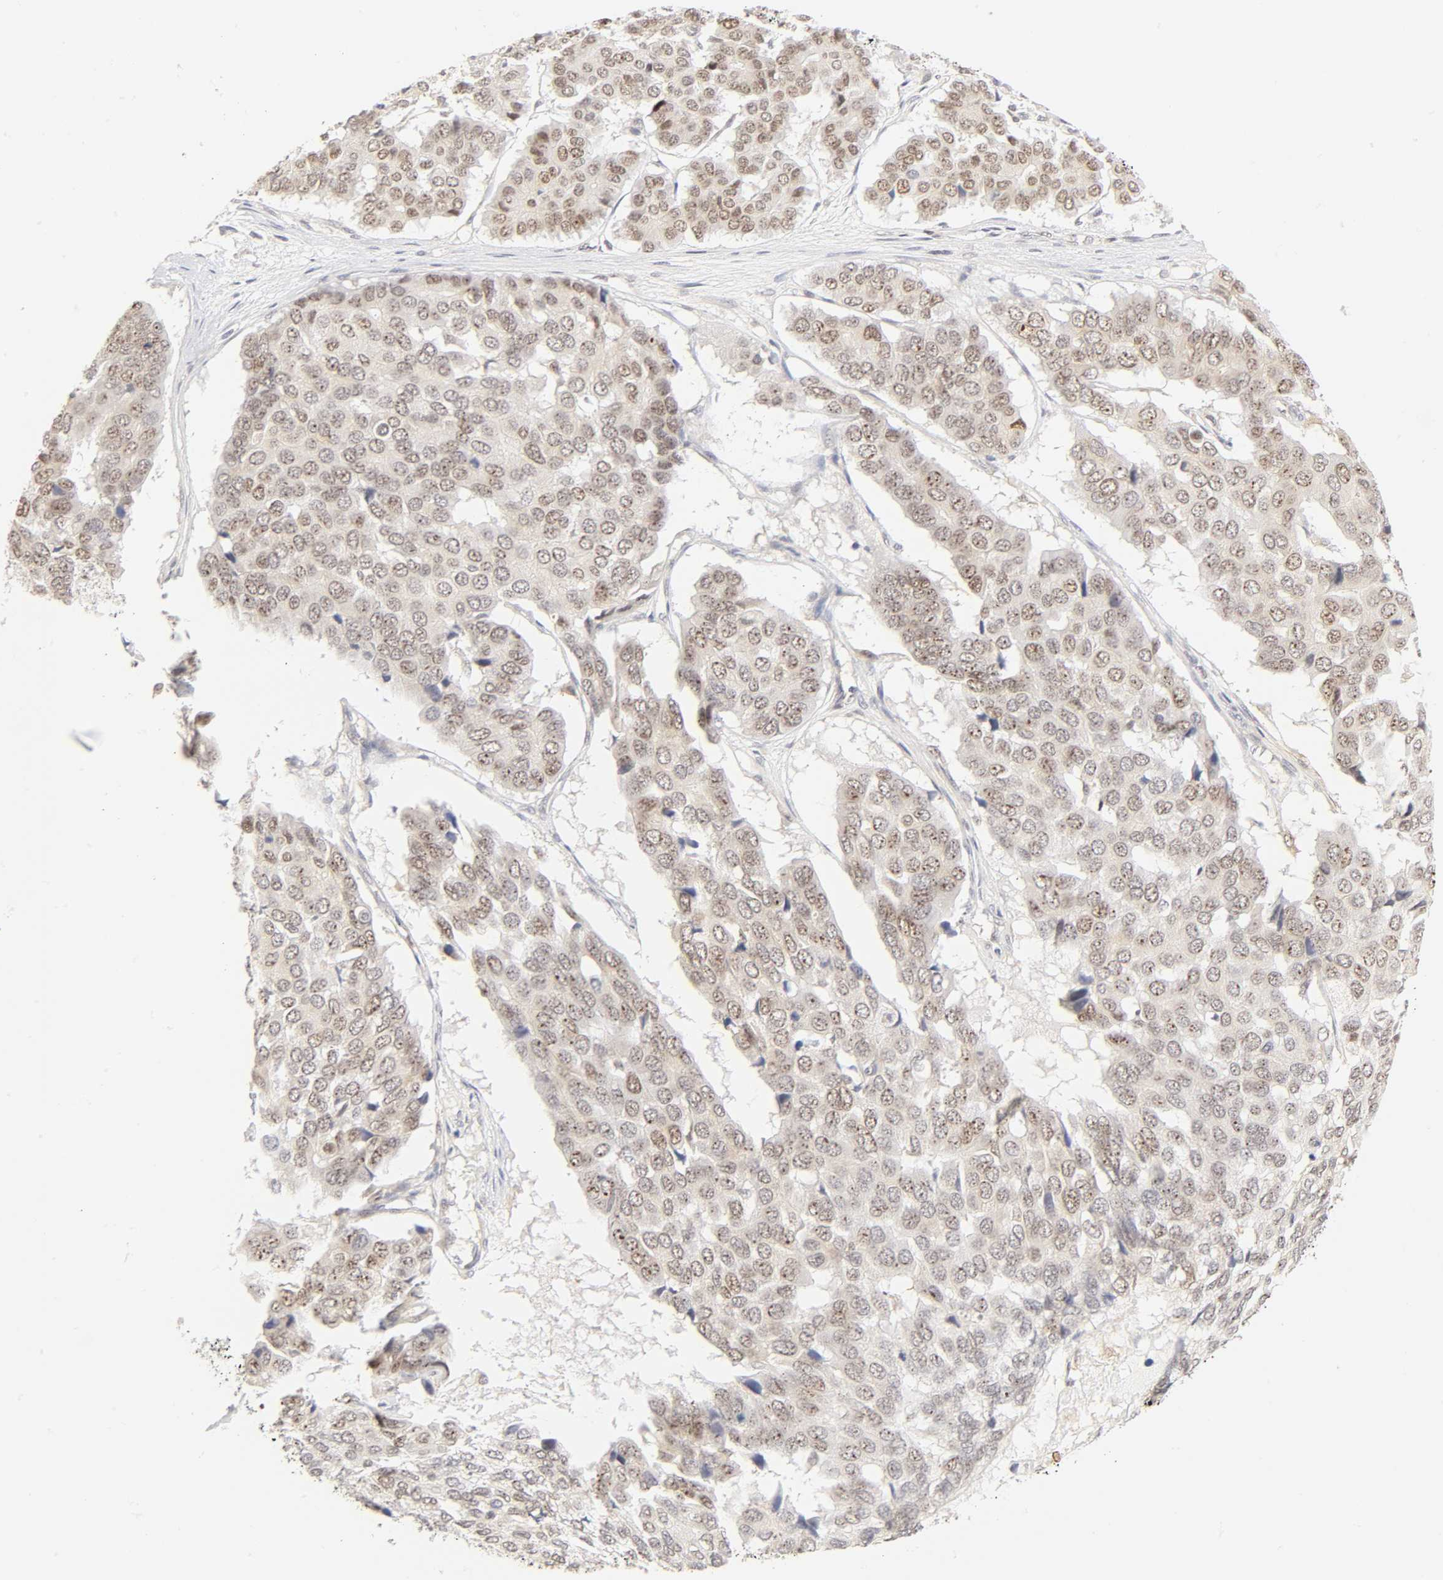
{"staining": {"intensity": "weak", "quantity": "25%-75%", "location": "cytoplasmic/membranous,nuclear"}, "tissue": "pancreatic cancer", "cell_type": "Tumor cells", "image_type": "cancer", "snomed": [{"axis": "morphology", "description": "Adenocarcinoma, NOS"}, {"axis": "topography", "description": "Pancreas"}], "caption": "Immunohistochemical staining of pancreatic adenocarcinoma displays low levels of weak cytoplasmic/membranous and nuclear positivity in about 25%-75% of tumor cells.", "gene": "KIF2A", "patient": {"sex": "male", "age": 50}}